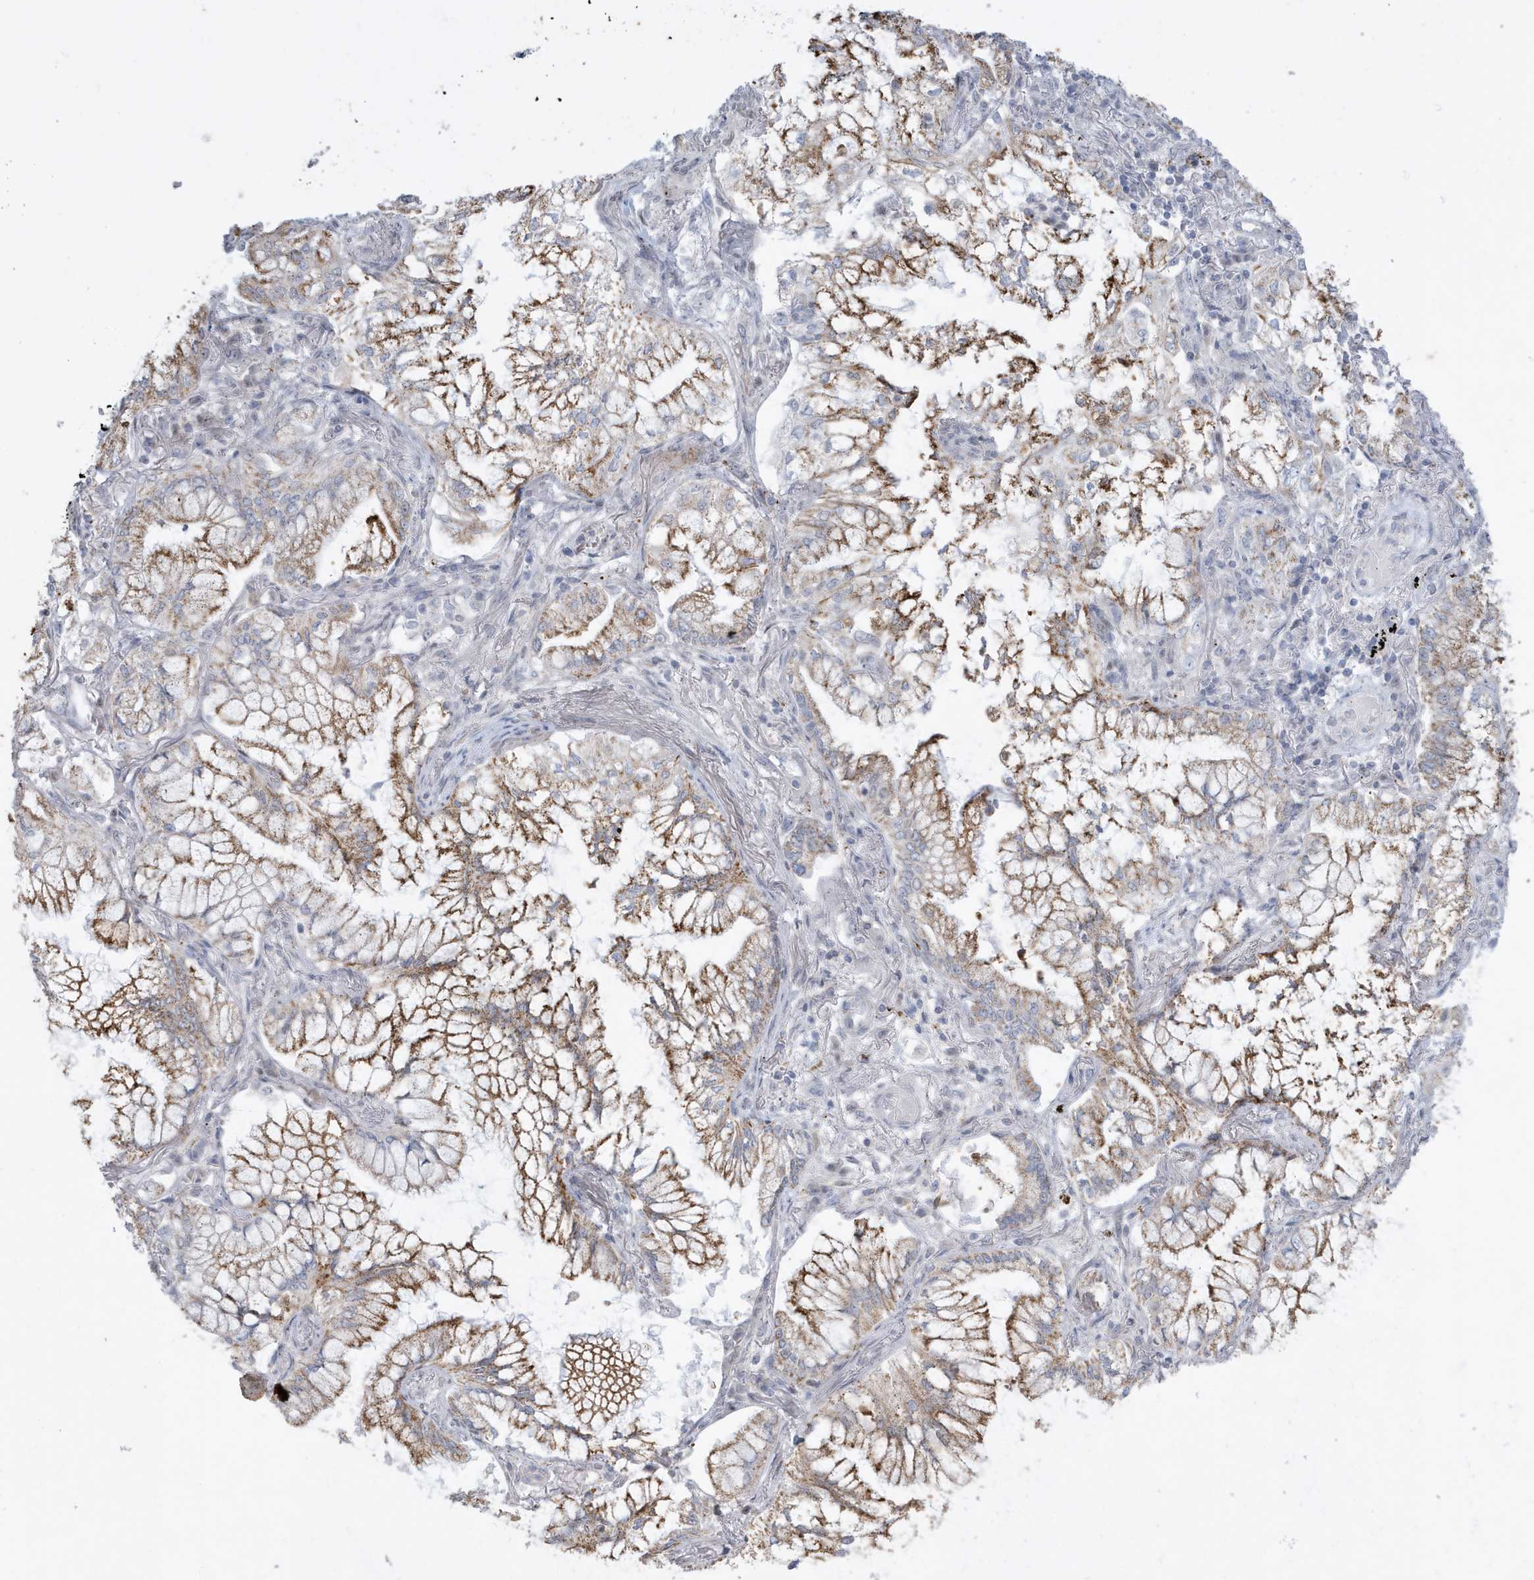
{"staining": {"intensity": "moderate", "quantity": ">75%", "location": "cytoplasmic/membranous"}, "tissue": "lung cancer", "cell_type": "Tumor cells", "image_type": "cancer", "snomed": [{"axis": "morphology", "description": "Adenocarcinoma, NOS"}, {"axis": "topography", "description": "Lung"}], "caption": "IHC photomicrograph of neoplastic tissue: adenocarcinoma (lung) stained using immunohistochemistry displays medium levels of moderate protein expression localized specifically in the cytoplasmic/membranous of tumor cells, appearing as a cytoplasmic/membranous brown color.", "gene": "FNDC1", "patient": {"sex": "female", "age": 70}}